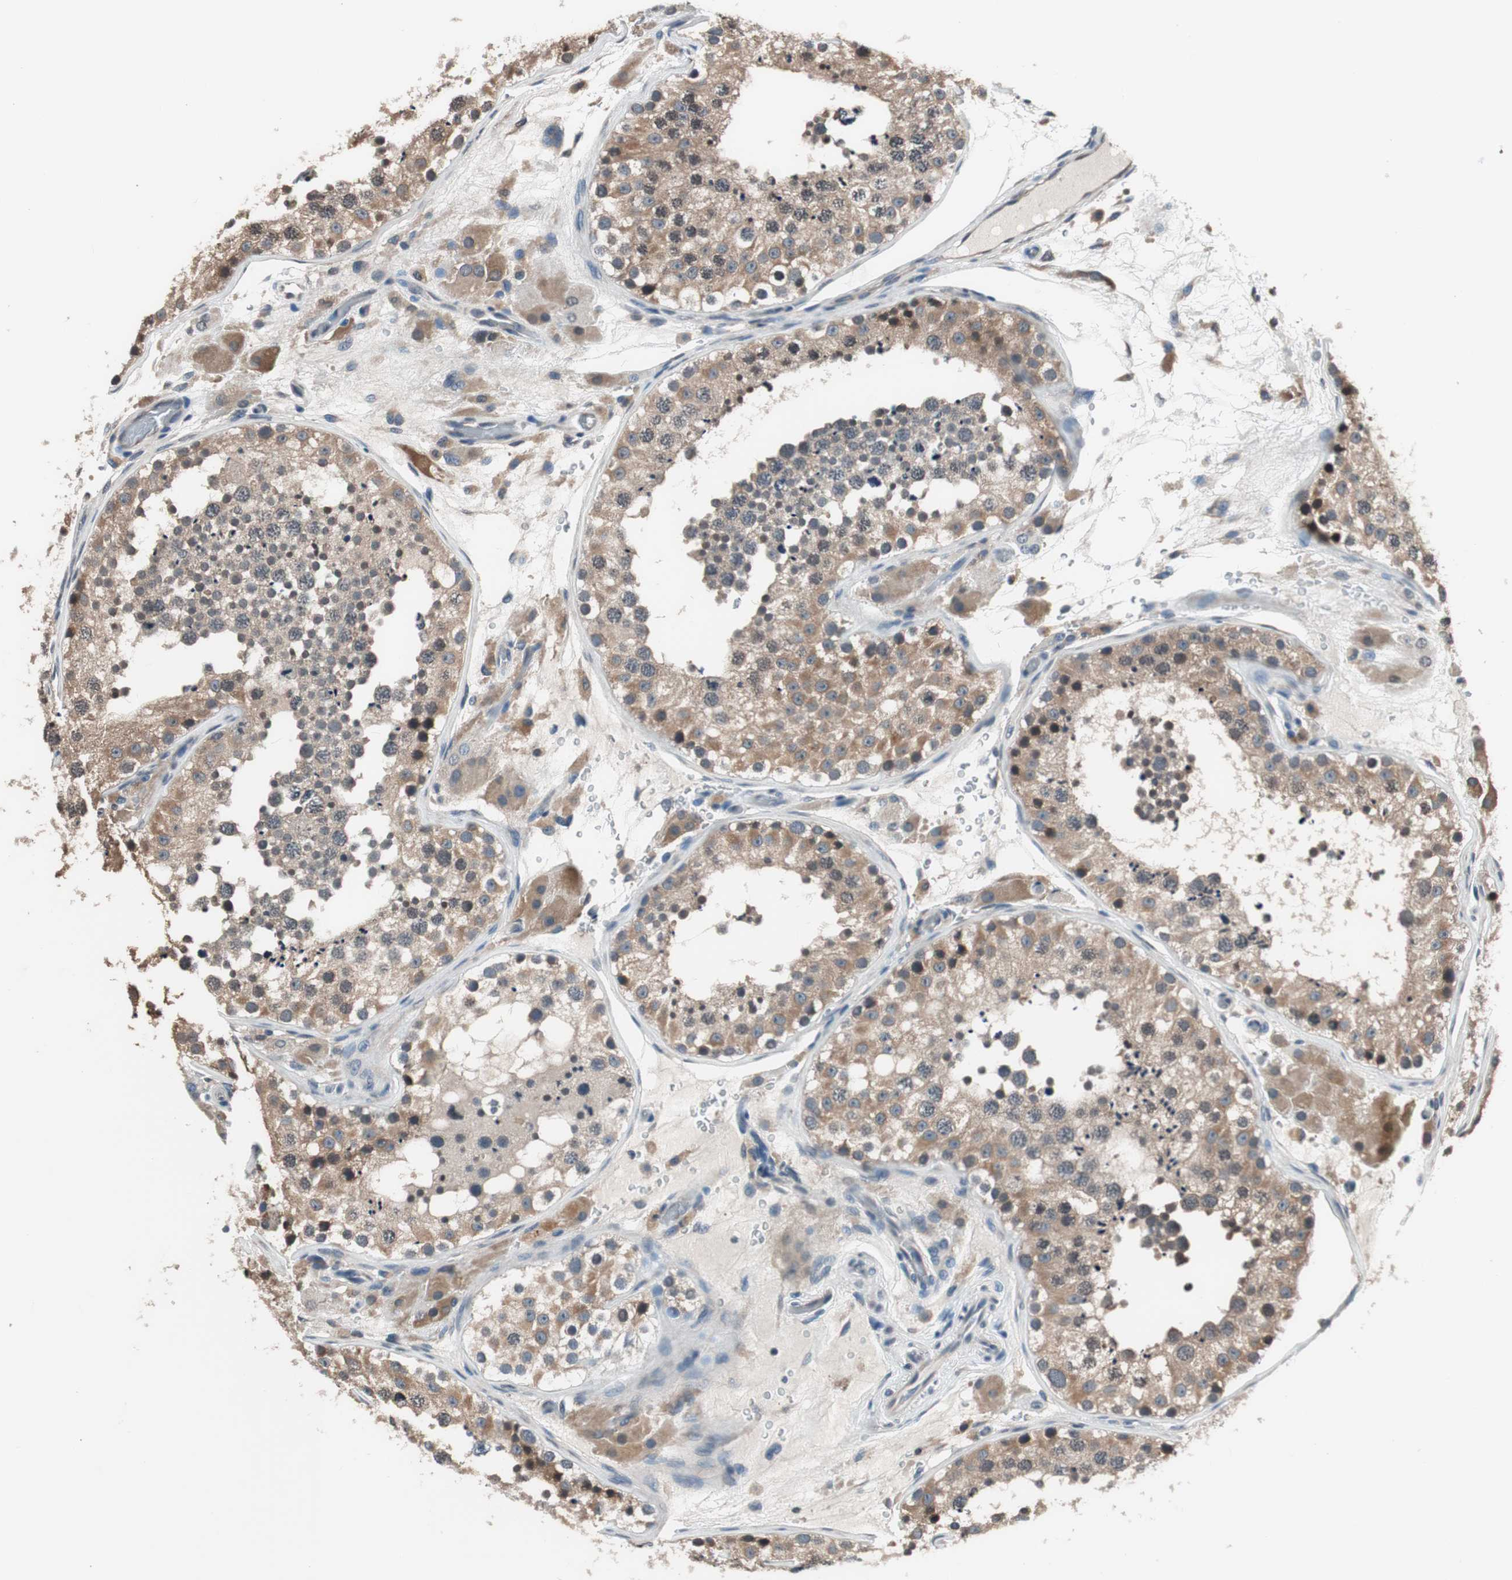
{"staining": {"intensity": "moderate", "quantity": ">75%", "location": "cytoplasmic/membranous"}, "tissue": "testis", "cell_type": "Cells in seminiferous ducts", "image_type": "normal", "snomed": [{"axis": "morphology", "description": "Normal tissue, NOS"}, {"axis": "topography", "description": "Testis"}], "caption": "High-magnification brightfield microscopy of unremarkable testis stained with DAB (brown) and counterstained with hematoxylin (blue). cells in seminiferous ducts exhibit moderate cytoplasmic/membranous positivity is appreciated in about>75% of cells.", "gene": "GCLC", "patient": {"sex": "male", "age": 26}}